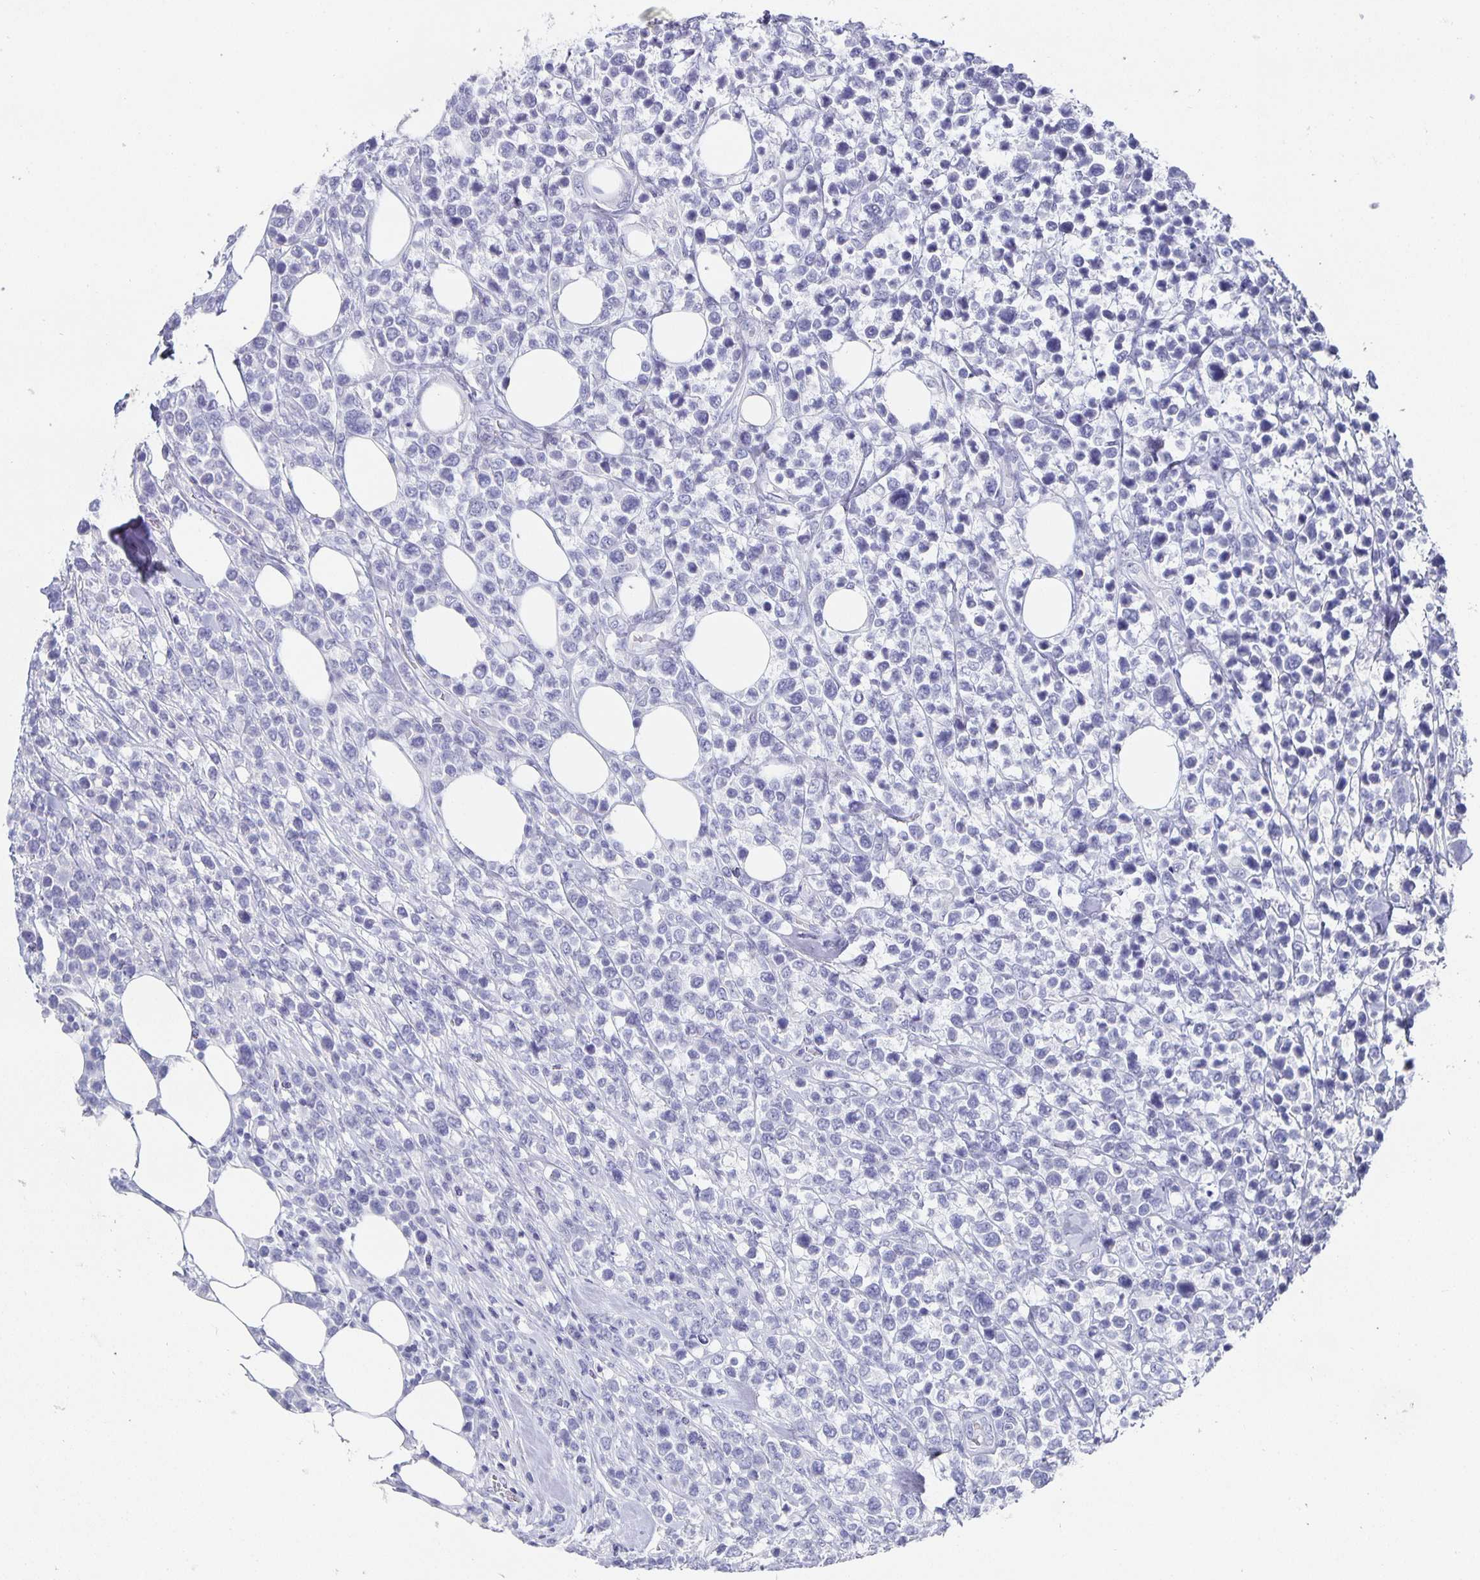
{"staining": {"intensity": "negative", "quantity": "none", "location": "none"}, "tissue": "lymphoma", "cell_type": "Tumor cells", "image_type": "cancer", "snomed": [{"axis": "morphology", "description": "Malignant lymphoma, non-Hodgkin's type, High grade"}, {"axis": "topography", "description": "Soft tissue"}], "caption": "The immunohistochemistry (IHC) histopathology image has no significant expression in tumor cells of malignant lymphoma, non-Hodgkin's type (high-grade) tissue.", "gene": "CHGA", "patient": {"sex": "female", "age": 56}}